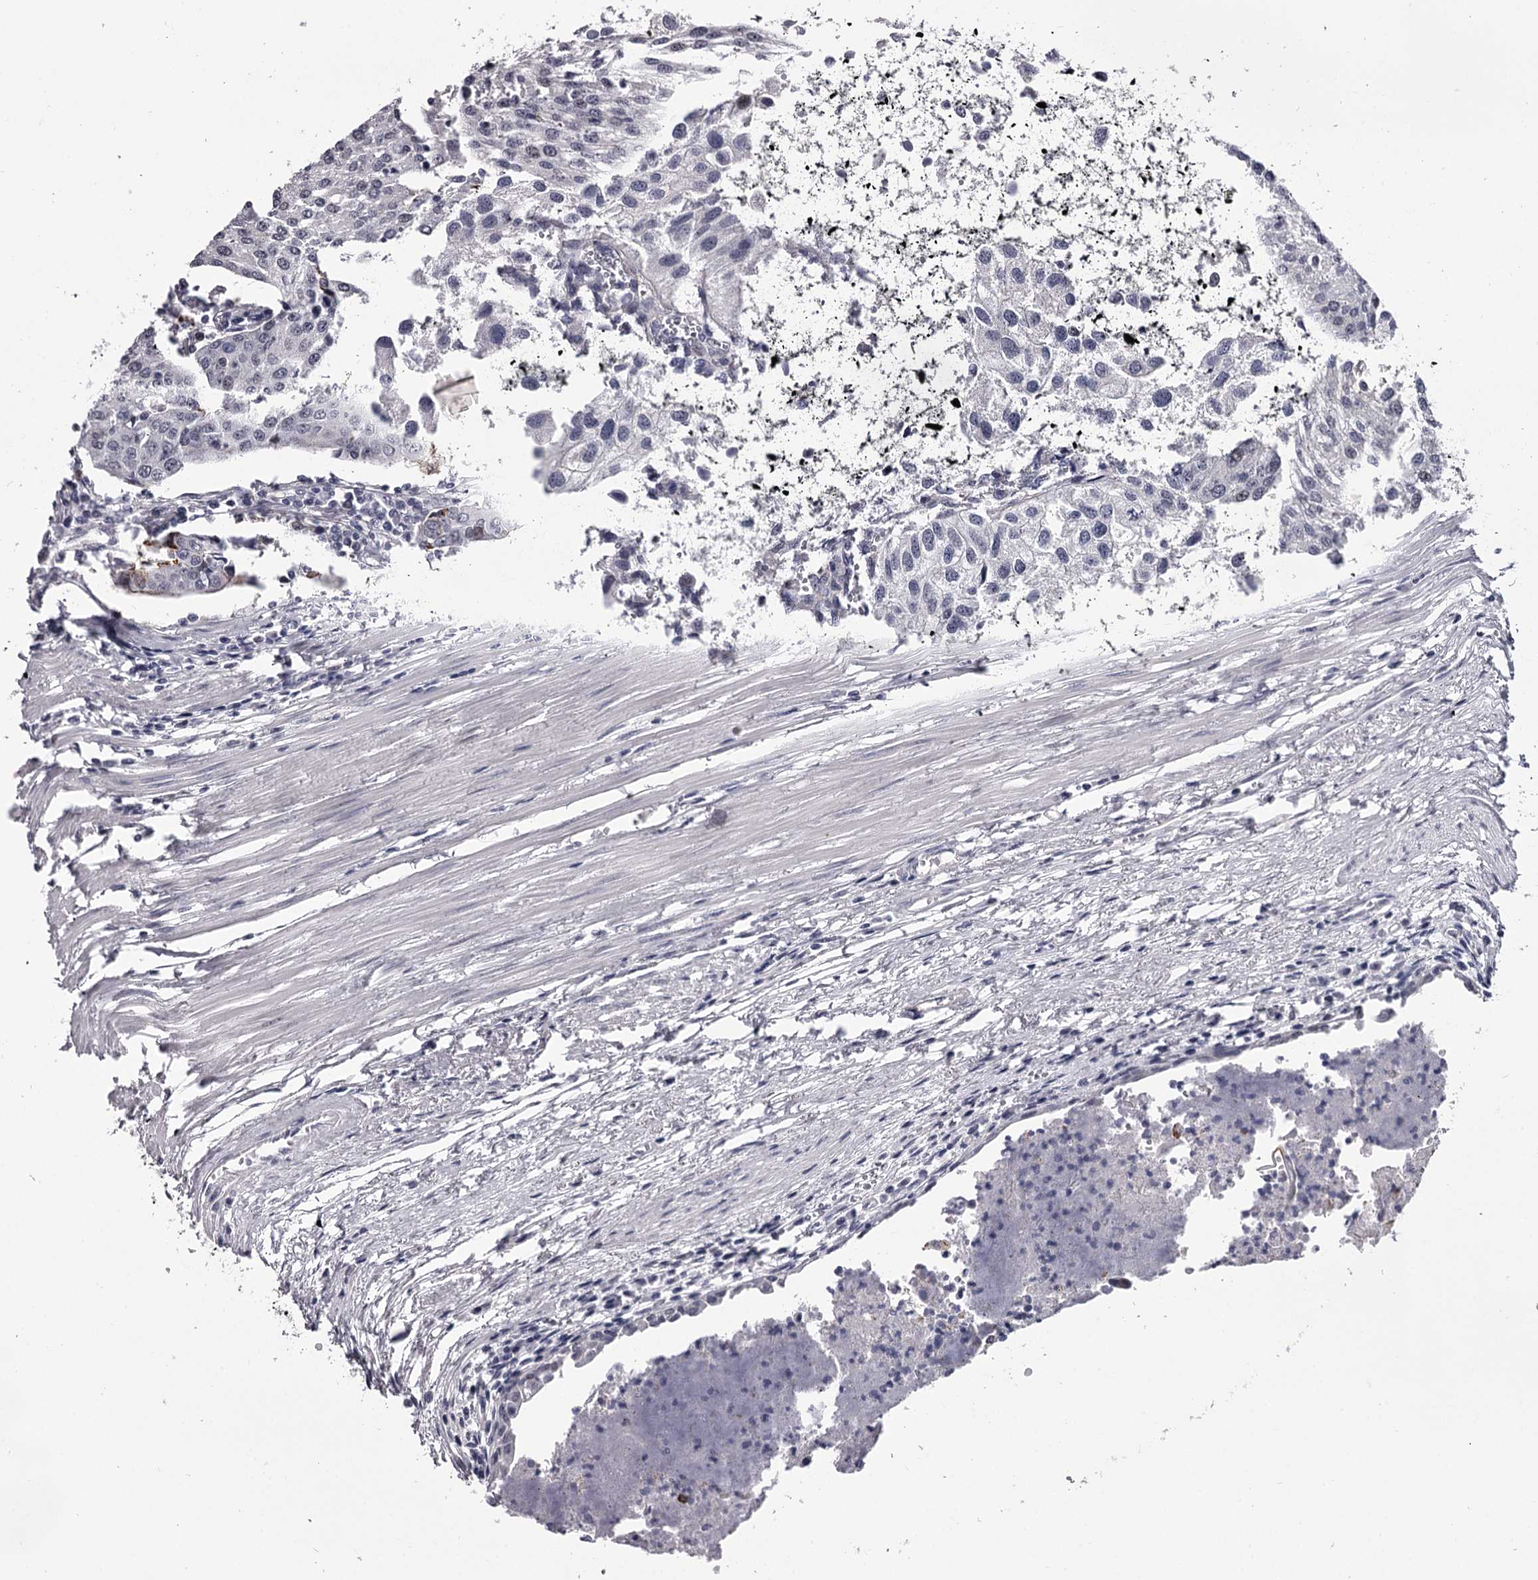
{"staining": {"intensity": "negative", "quantity": "none", "location": "none"}, "tissue": "urothelial cancer", "cell_type": "Tumor cells", "image_type": "cancer", "snomed": [{"axis": "morphology", "description": "Urothelial carcinoma, High grade"}, {"axis": "topography", "description": "Urinary bladder"}], "caption": "Urothelial cancer was stained to show a protein in brown. There is no significant positivity in tumor cells.", "gene": "OVOL2", "patient": {"sex": "female", "age": 85}}